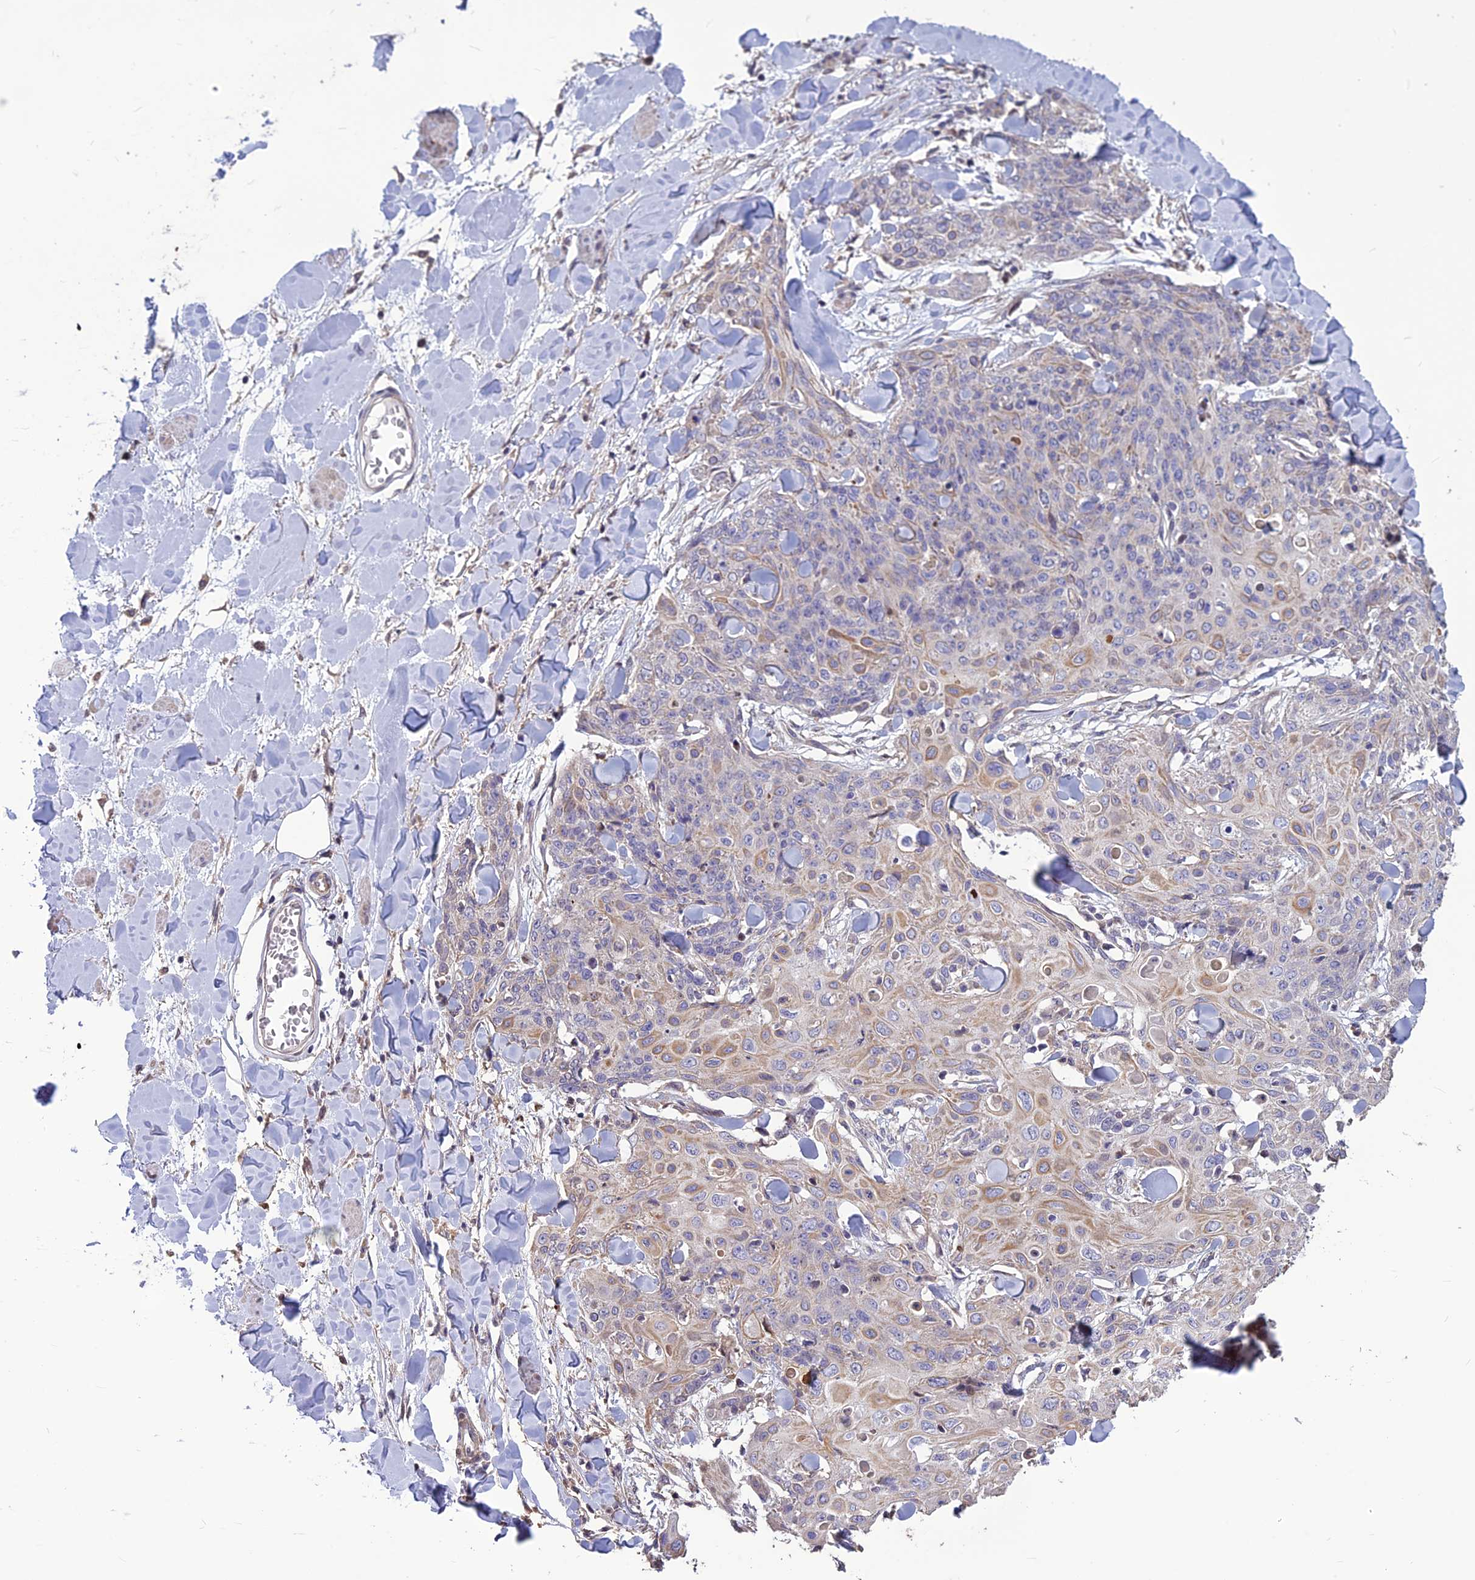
{"staining": {"intensity": "moderate", "quantity": "<25%", "location": "cytoplasmic/membranous"}, "tissue": "skin cancer", "cell_type": "Tumor cells", "image_type": "cancer", "snomed": [{"axis": "morphology", "description": "Squamous cell carcinoma, NOS"}, {"axis": "topography", "description": "Skin"}, {"axis": "topography", "description": "Vulva"}], "caption": "Skin cancer was stained to show a protein in brown. There is low levels of moderate cytoplasmic/membranous staining in approximately <25% of tumor cells.", "gene": "SPG21", "patient": {"sex": "female", "age": 85}}